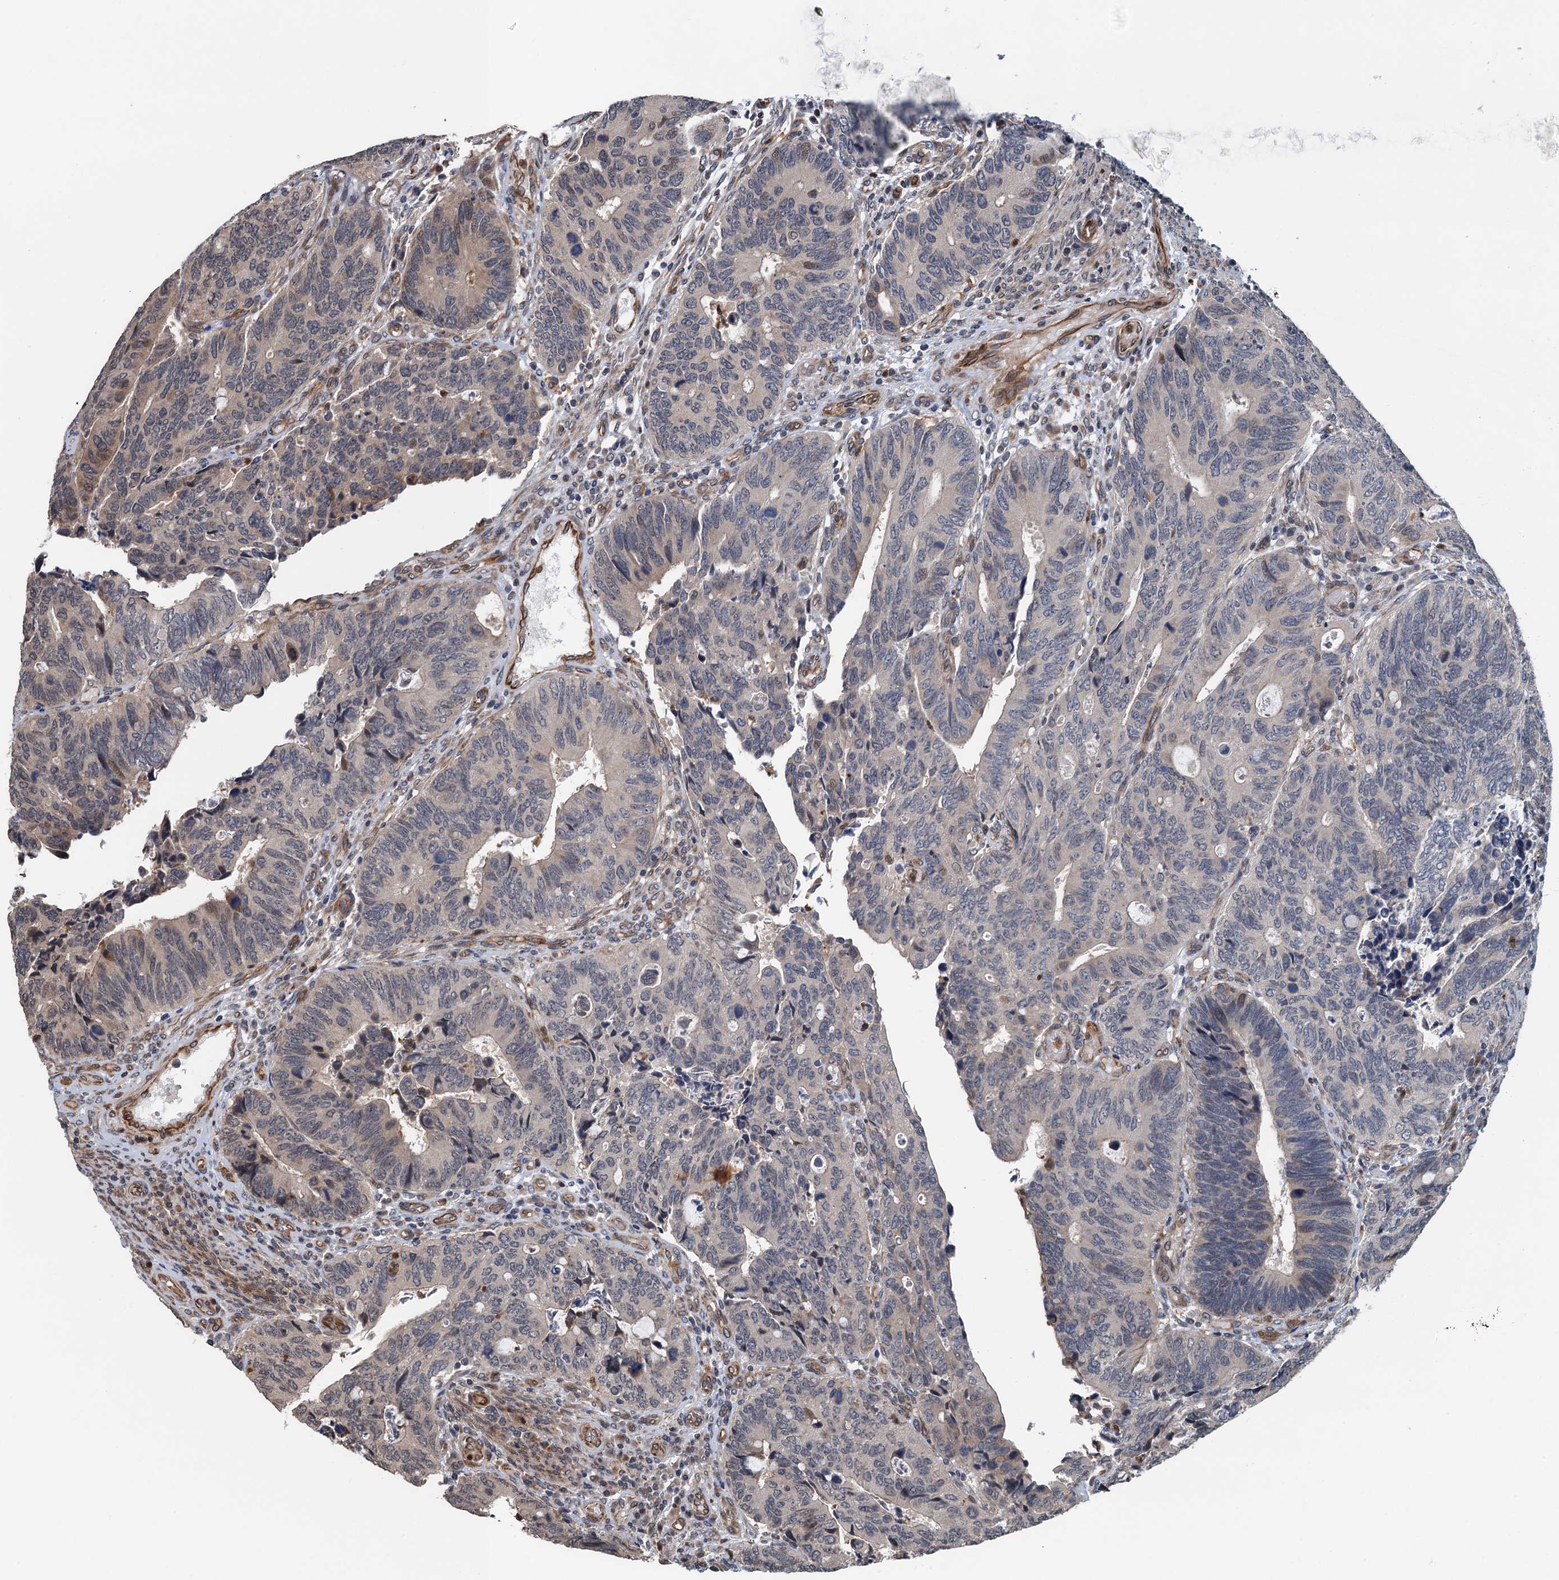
{"staining": {"intensity": "weak", "quantity": "<25%", "location": "cytoplasmic/membranous"}, "tissue": "colorectal cancer", "cell_type": "Tumor cells", "image_type": "cancer", "snomed": [{"axis": "morphology", "description": "Adenocarcinoma, NOS"}, {"axis": "topography", "description": "Colon"}], "caption": "IHC micrograph of colorectal cancer (adenocarcinoma) stained for a protein (brown), which exhibits no positivity in tumor cells. (DAB immunohistochemistry with hematoxylin counter stain).", "gene": "WHAMM", "patient": {"sex": "male", "age": 87}}